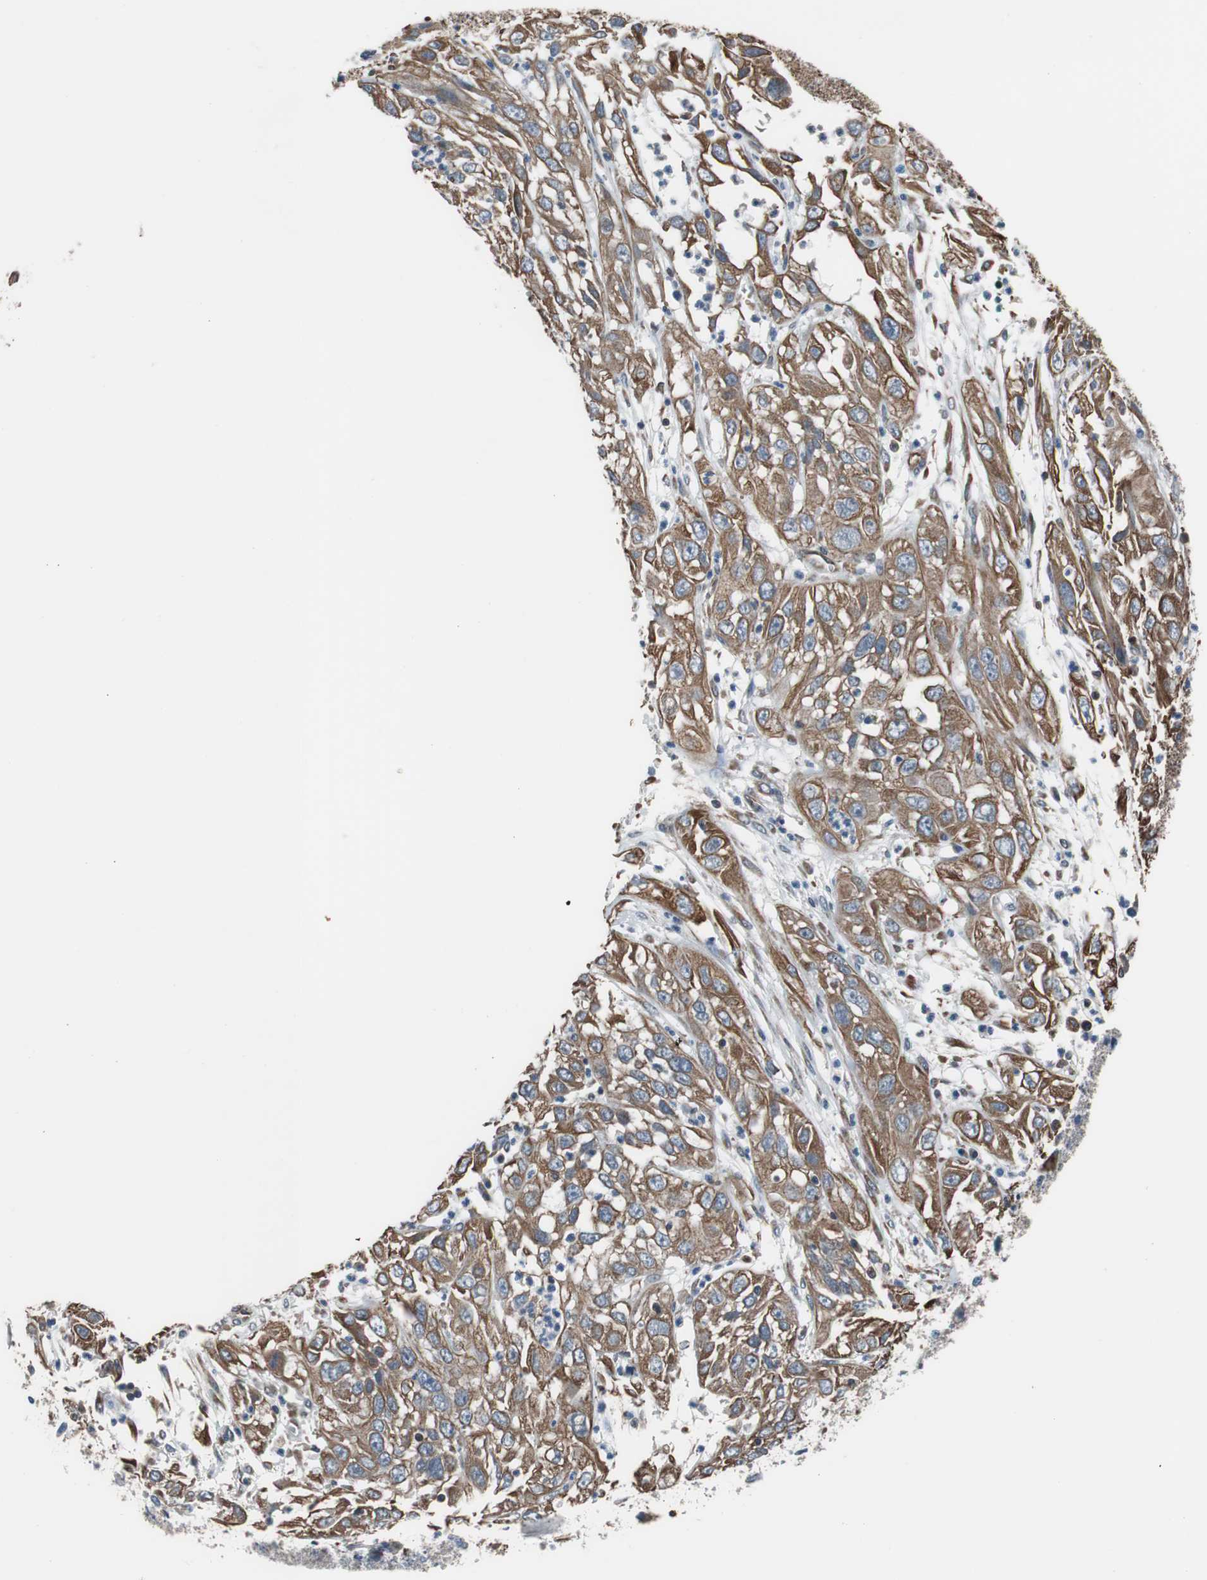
{"staining": {"intensity": "moderate", "quantity": ">75%", "location": "cytoplasmic/membranous"}, "tissue": "cervical cancer", "cell_type": "Tumor cells", "image_type": "cancer", "snomed": [{"axis": "morphology", "description": "Squamous cell carcinoma, NOS"}, {"axis": "topography", "description": "Cervix"}], "caption": "Human cervical cancer stained for a protein (brown) exhibits moderate cytoplasmic/membranous positive positivity in about >75% of tumor cells.", "gene": "KIF3B", "patient": {"sex": "female", "age": 32}}